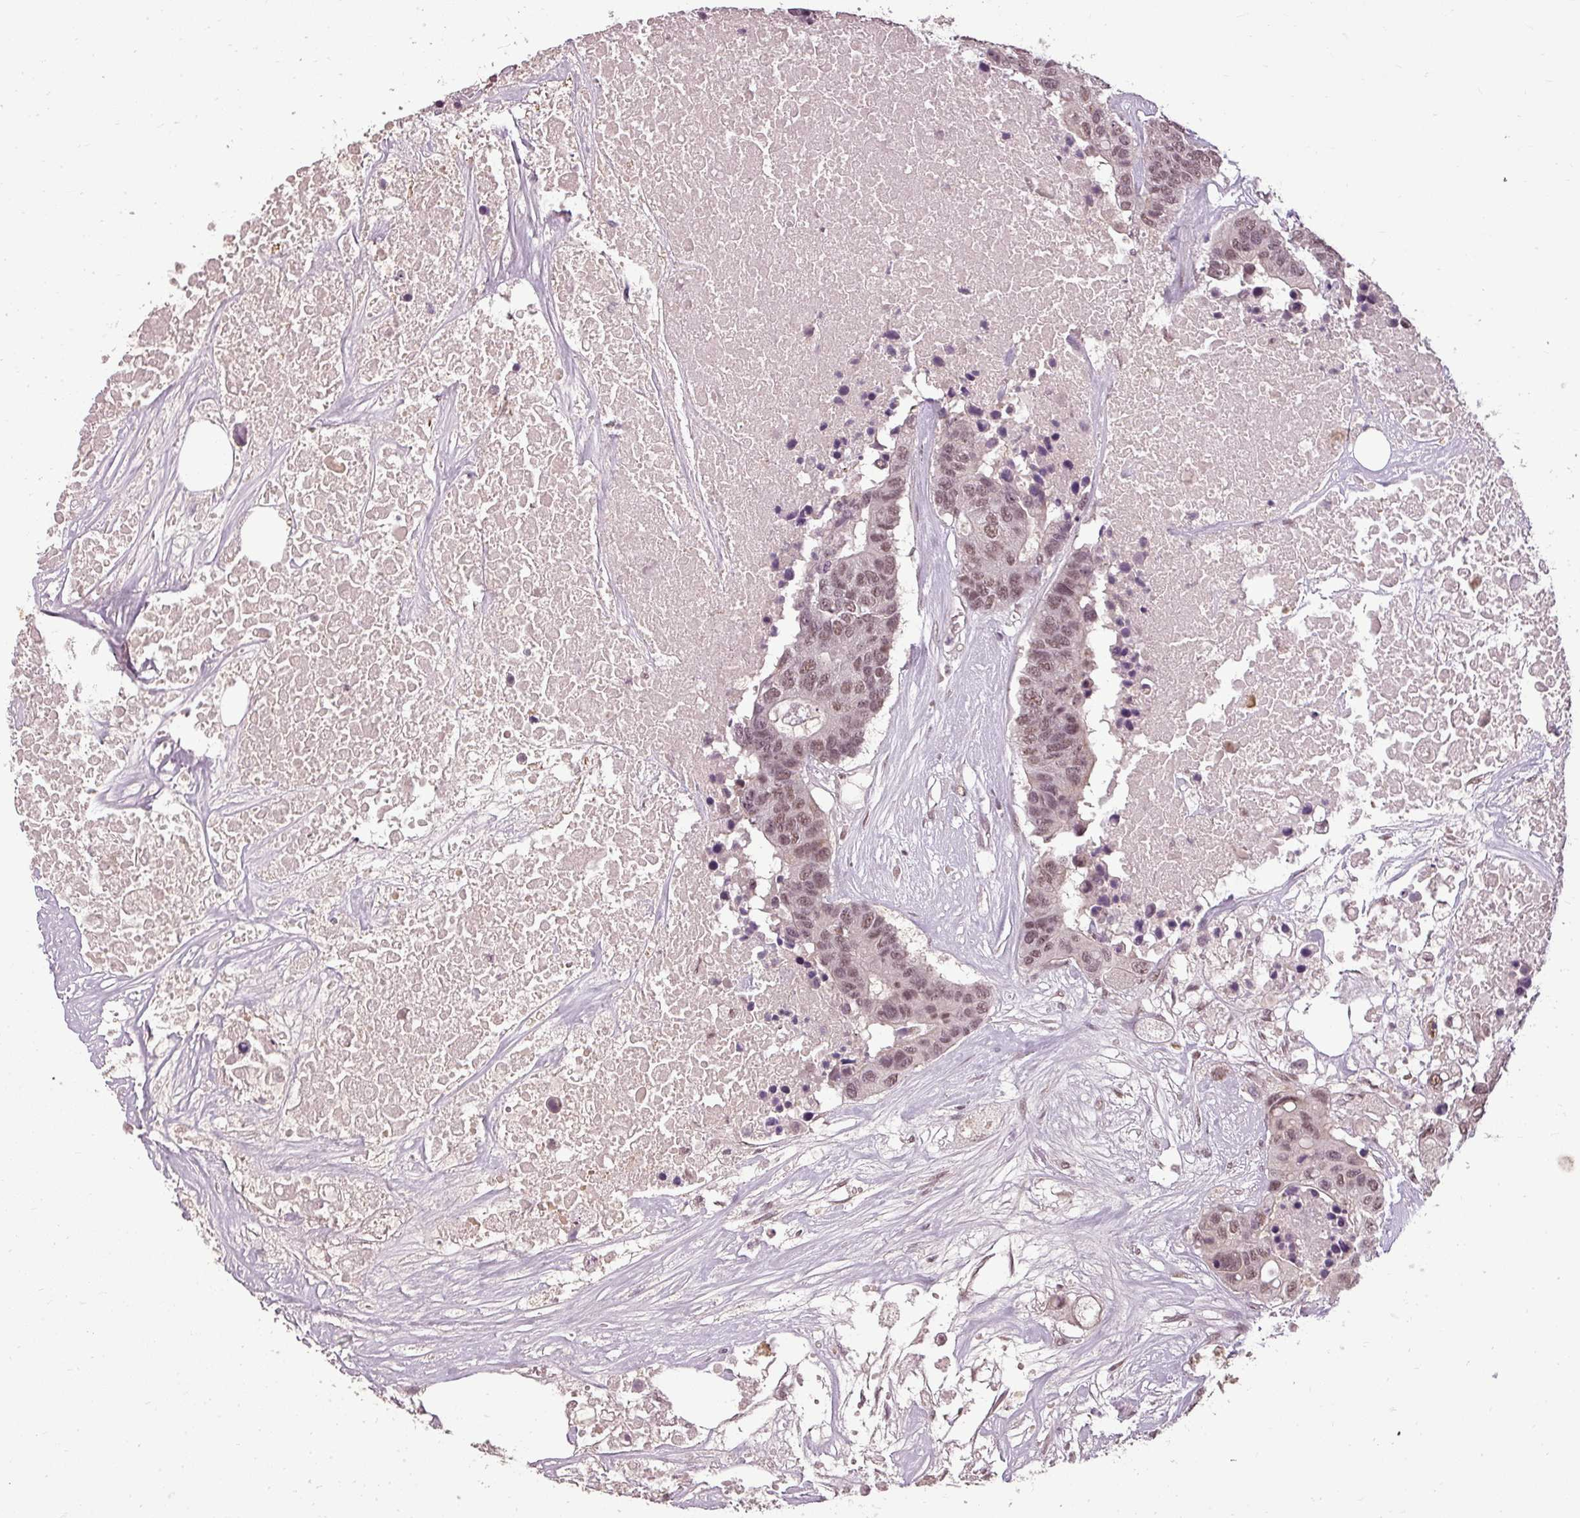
{"staining": {"intensity": "moderate", "quantity": ">75%", "location": "nuclear"}, "tissue": "colorectal cancer", "cell_type": "Tumor cells", "image_type": "cancer", "snomed": [{"axis": "morphology", "description": "Adenocarcinoma, NOS"}, {"axis": "topography", "description": "Colon"}], "caption": "IHC histopathology image of neoplastic tissue: human colorectal cancer (adenocarcinoma) stained using immunohistochemistry displays medium levels of moderate protein expression localized specifically in the nuclear of tumor cells, appearing as a nuclear brown color.", "gene": "BCAS3", "patient": {"sex": "male", "age": 77}}